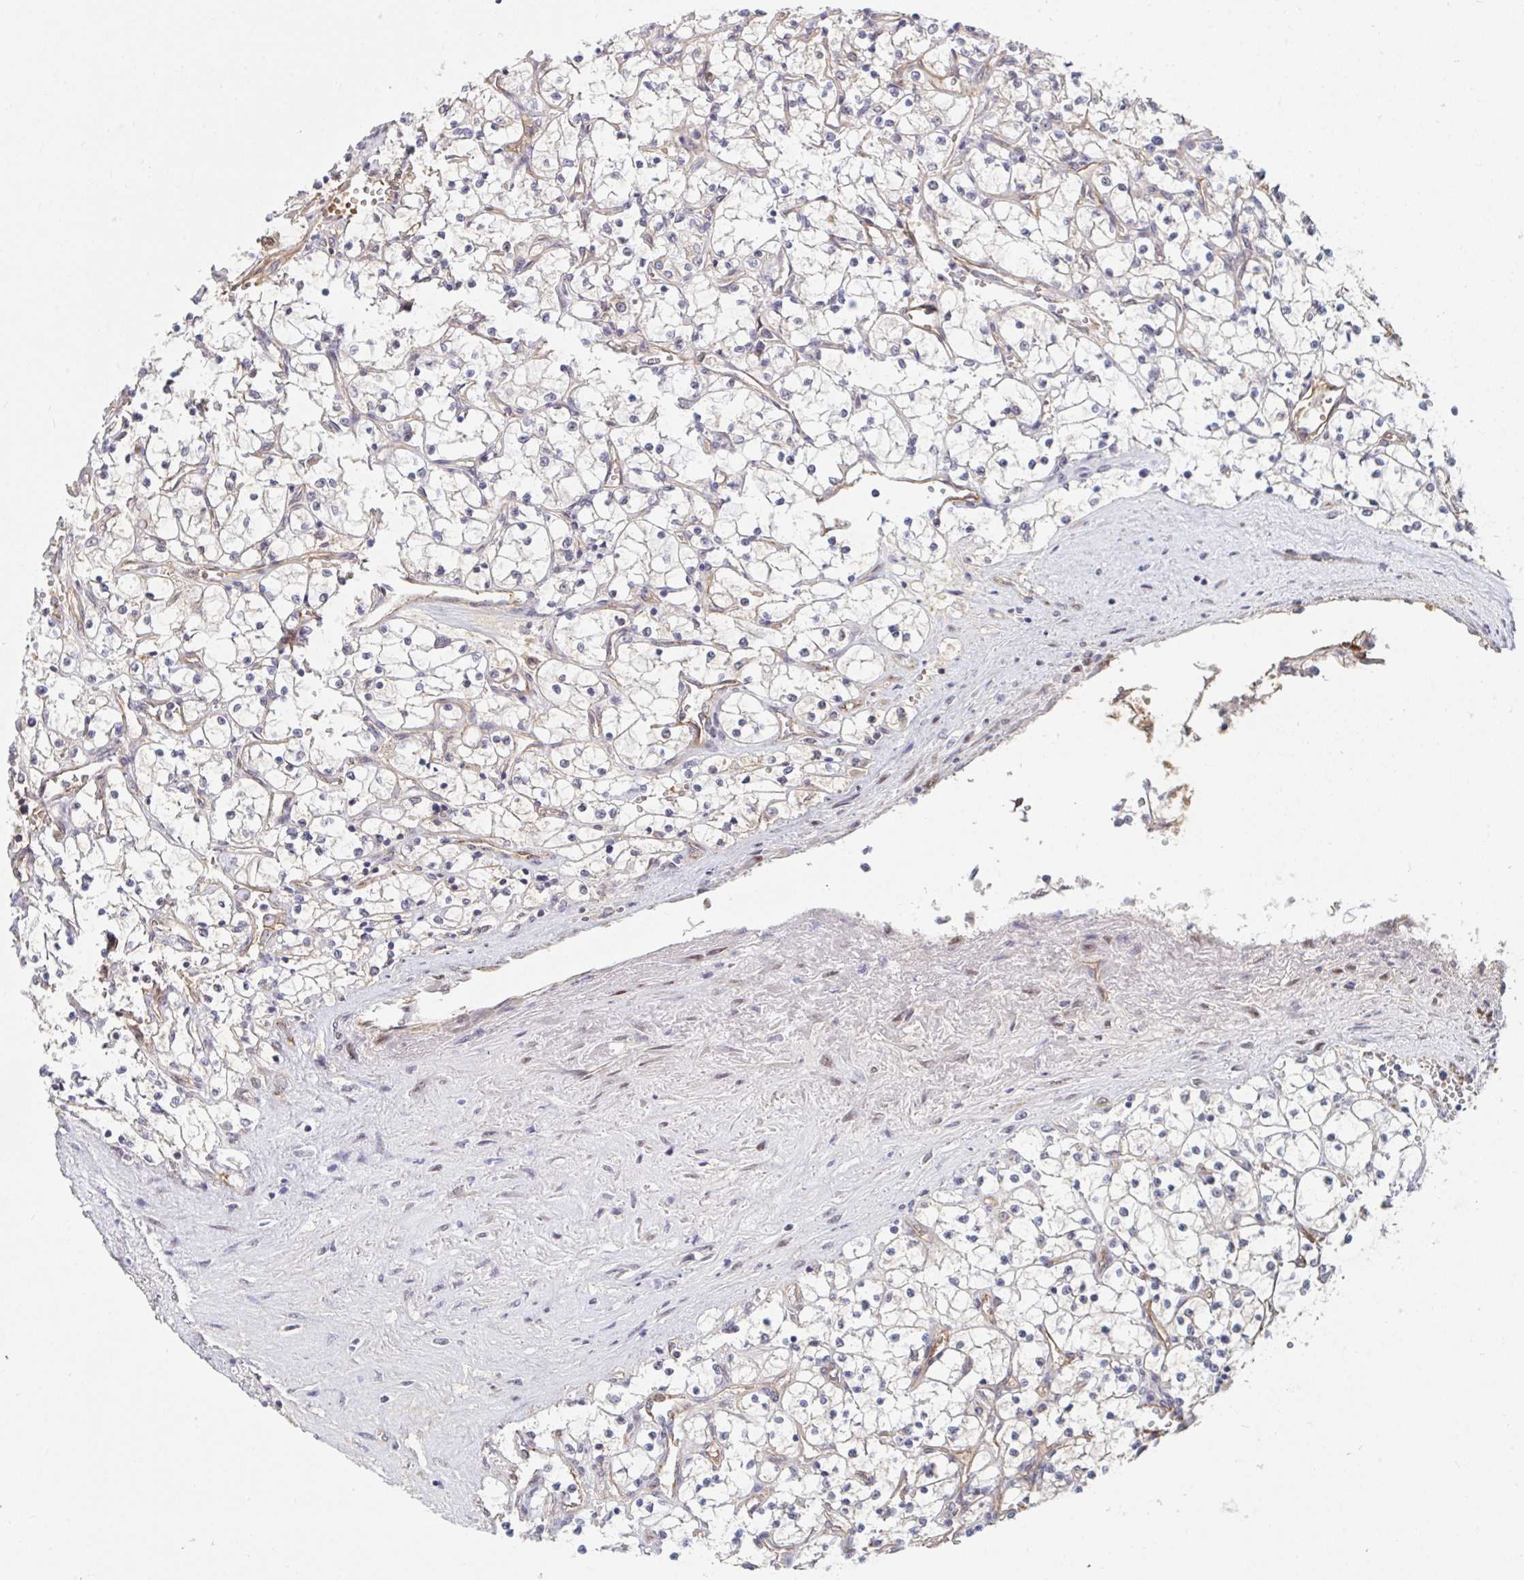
{"staining": {"intensity": "negative", "quantity": "none", "location": "none"}, "tissue": "renal cancer", "cell_type": "Tumor cells", "image_type": "cancer", "snomed": [{"axis": "morphology", "description": "Adenocarcinoma, NOS"}, {"axis": "topography", "description": "Kidney"}], "caption": "Adenocarcinoma (renal) stained for a protein using immunohistochemistry (IHC) exhibits no staining tumor cells.", "gene": "DSCAML1", "patient": {"sex": "female", "age": 69}}